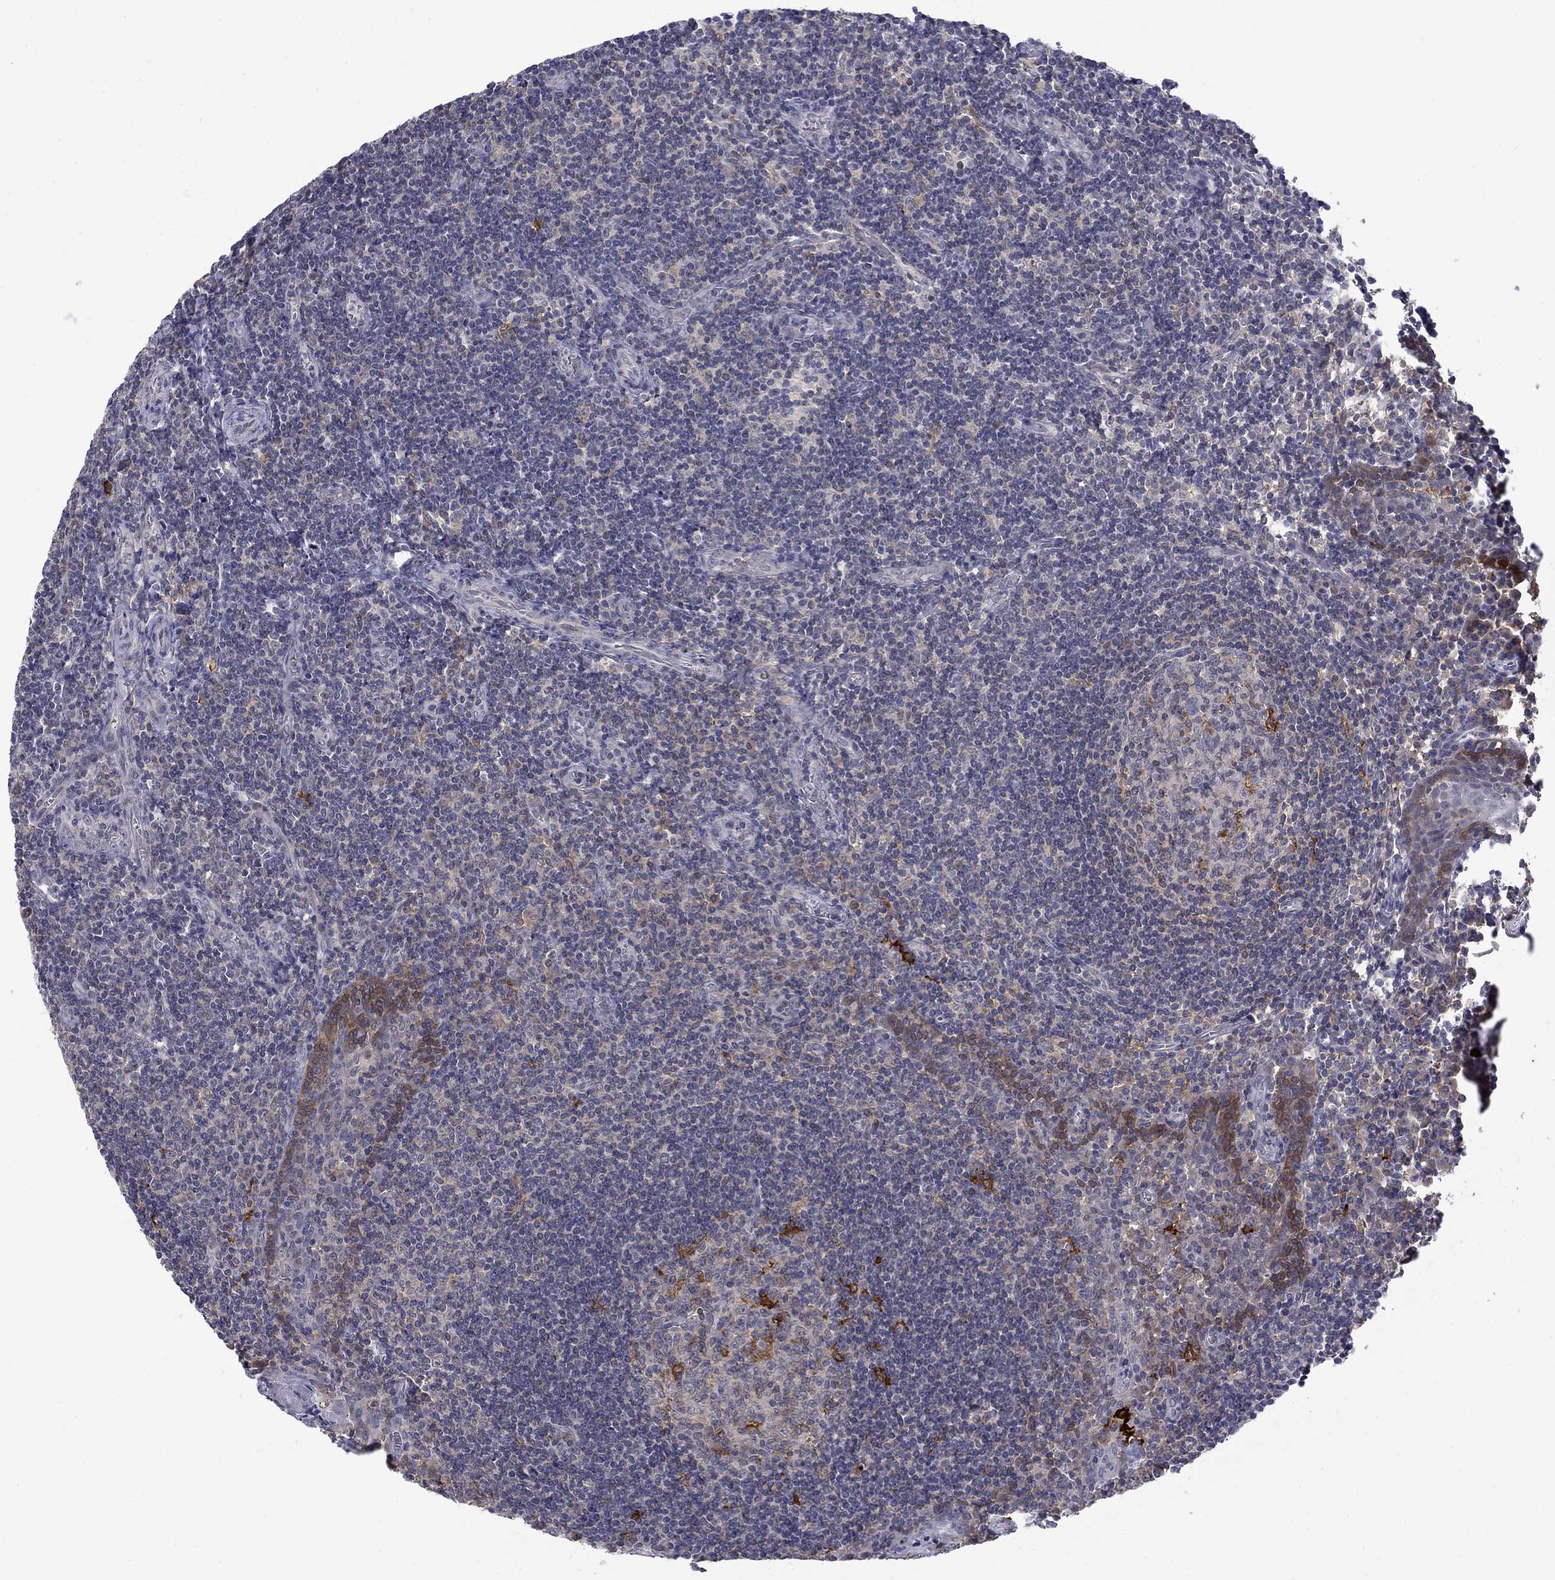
{"staining": {"intensity": "strong", "quantity": "<25%", "location": "cytoplasmic/membranous"}, "tissue": "tonsil", "cell_type": "Germinal center cells", "image_type": "normal", "snomed": [{"axis": "morphology", "description": "Normal tissue, NOS"}, {"axis": "morphology", "description": "Inflammation, NOS"}, {"axis": "topography", "description": "Tonsil"}], "caption": "IHC (DAB) staining of benign tonsil exhibits strong cytoplasmic/membranous protein positivity in approximately <25% of germinal center cells.", "gene": "PCBP2", "patient": {"sex": "female", "age": 31}}